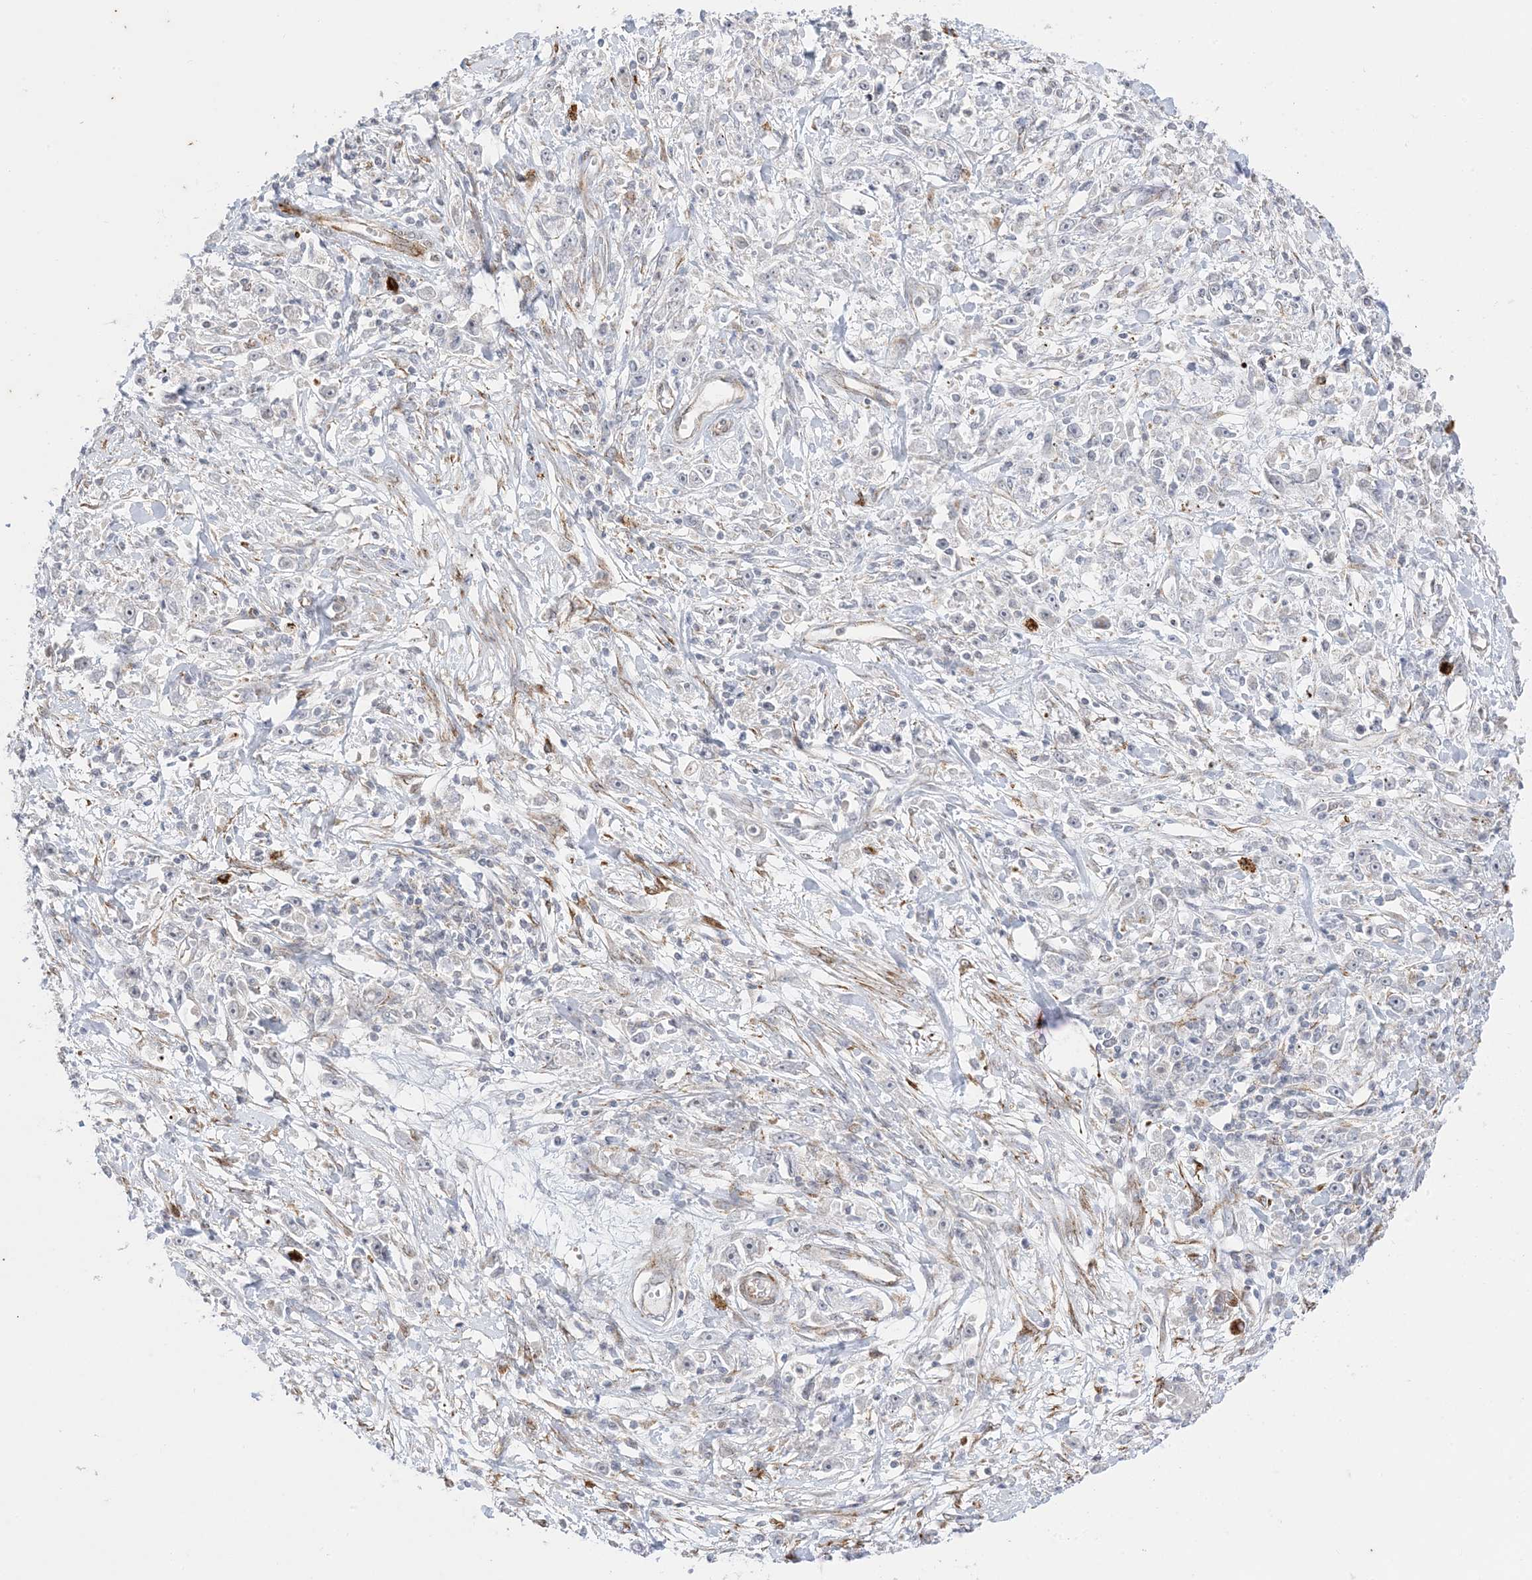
{"staining": {"intensity": "negative", "quantity": "none", "location": "none"}, "tissue": "stomach cancer", "cell_type": "Tumor cells", "image_type": "cancer", "snomed": [{"axis": "morphology", "description": "Adenocarcinoma, NOS"}, {"axis": "topography", "description": "Stomach"}], "caption": "Tumor cells show no significant protein positivity in stomach adenocarcinoma.", "gene": "RAC1", "patient": {"sex": "female", "age": 59}}